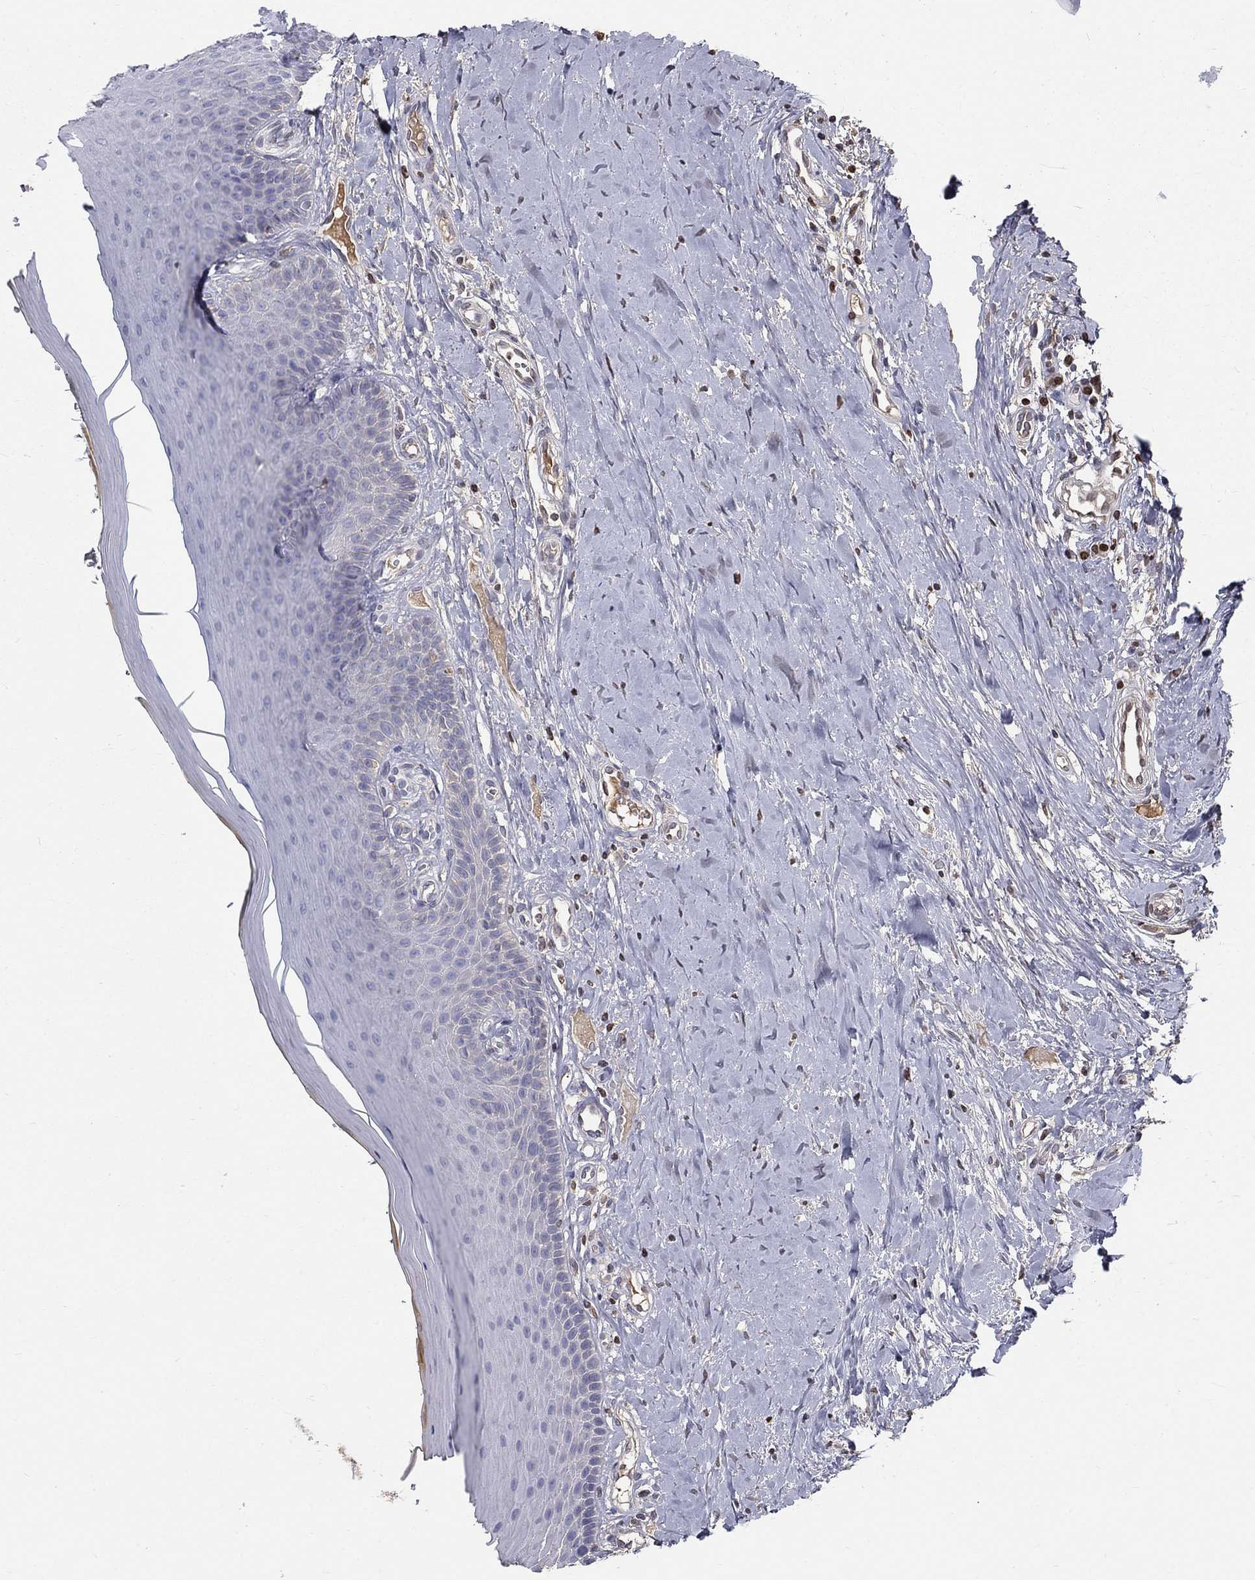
{"staining": {"intensity": "negative", "quantity": "none", "location": "none"}, "tissue": "oral mucosa", "cell_type": "Squamous epithelial cells", "image_type": "normal", "snomed": [{"axis": "morphology", "description": "Normal tissue, NOS"}, {"axis": "topography", "description": "Oral tissue"}], "caption": "IHC image of benign oral mucosa stained for a protein (brown), which shows no staining in squamous epithelial cells. (Brightfield microscopy of DAB immunohistochemistry at high magnification).", "gene": "EPDR1", "patient": {"sex": "female", "age": 43}}